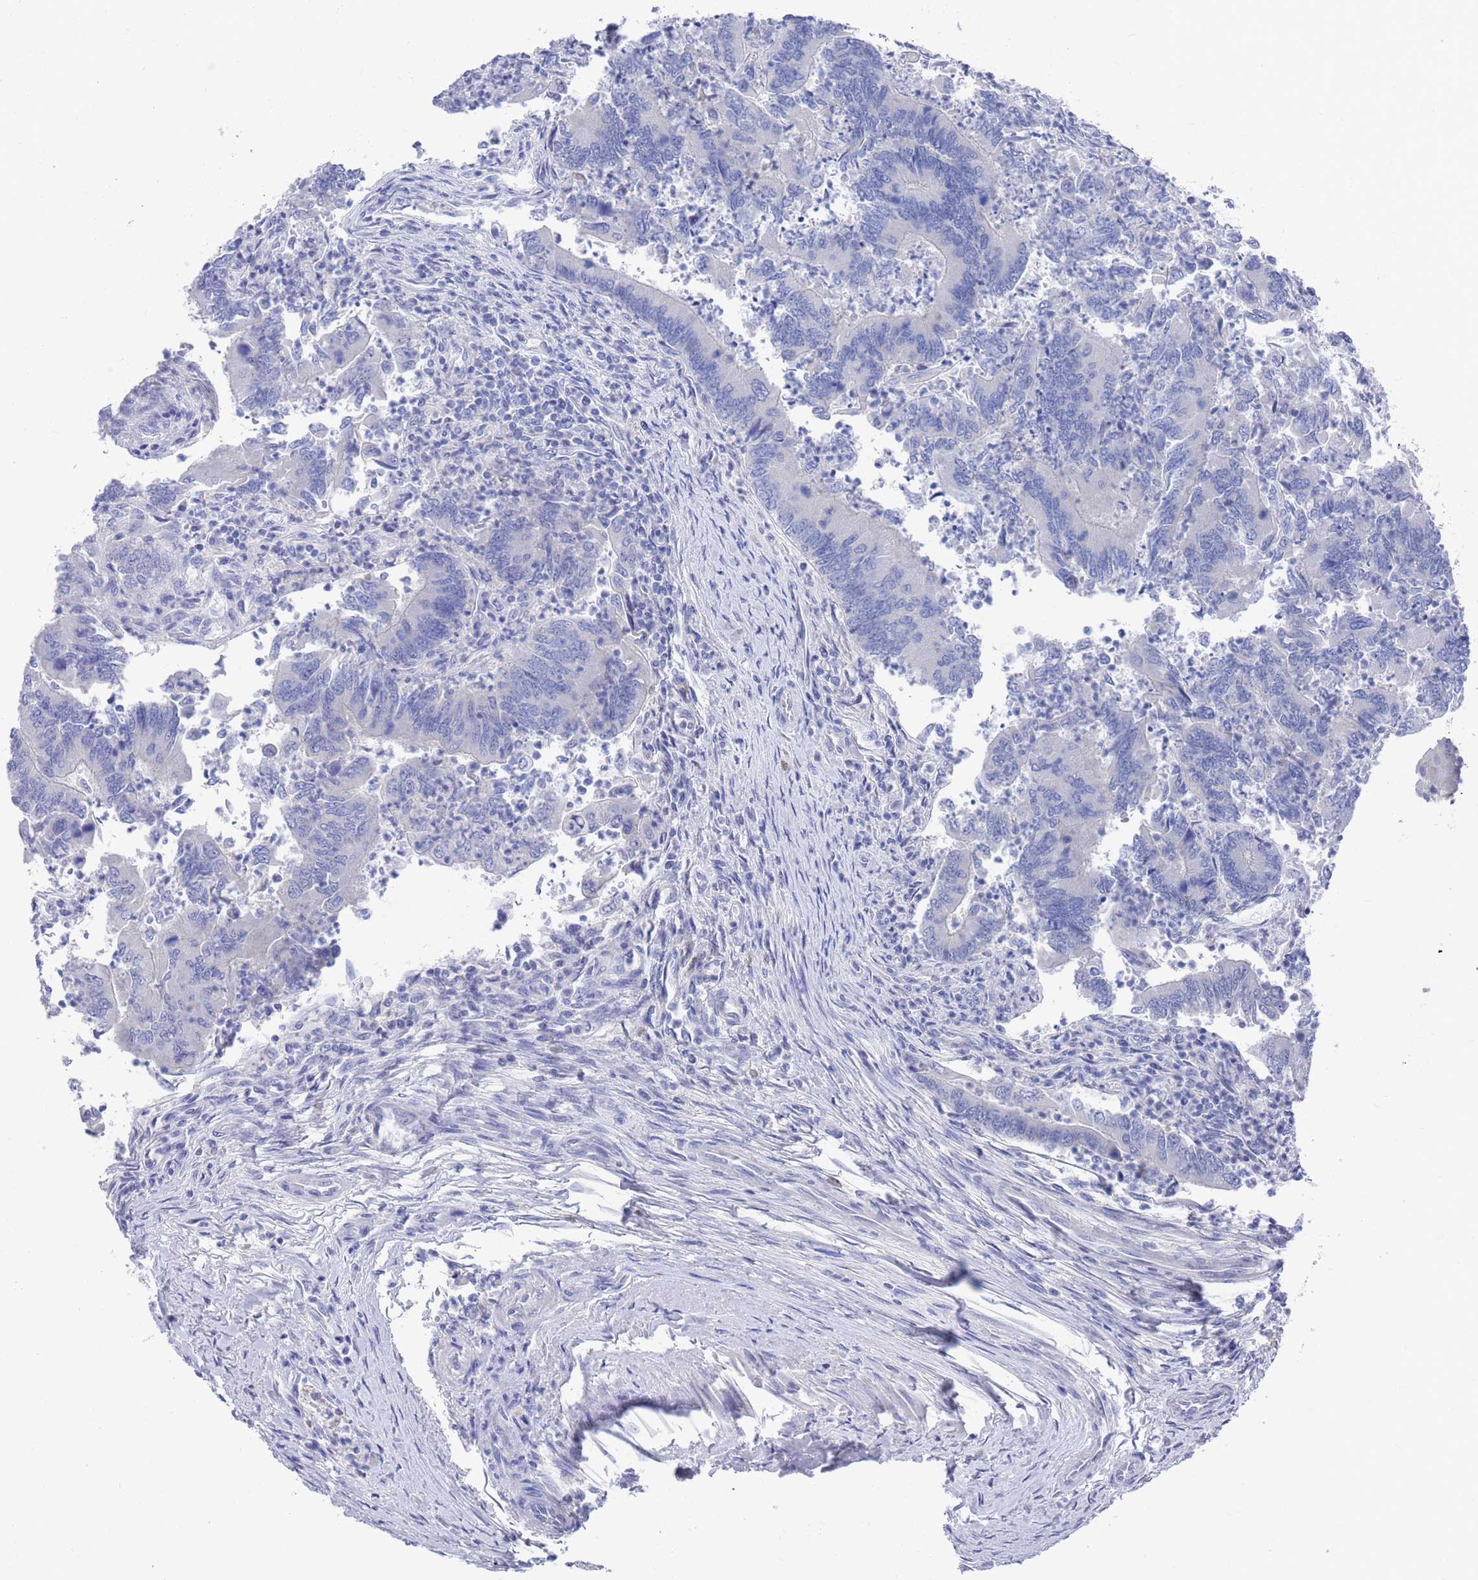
{"staining": {"intensity": "negative", "quantity": "none", "location": "none"}, "tissue": "colorectal cancer", "cell_type": "Tumor cells", "image_type": "cancer", "snomed": [{"axis": "morphology", "description": "Adenocarcinoma, NOS"}, {"axis": "topography", "description": "Colon"}], "caption": "A photomicrograph of human colorectal cancer is negative for staining in tumor cells.", "gene": "MTMR2", "patient": {"sex": "female", "age": 67}}